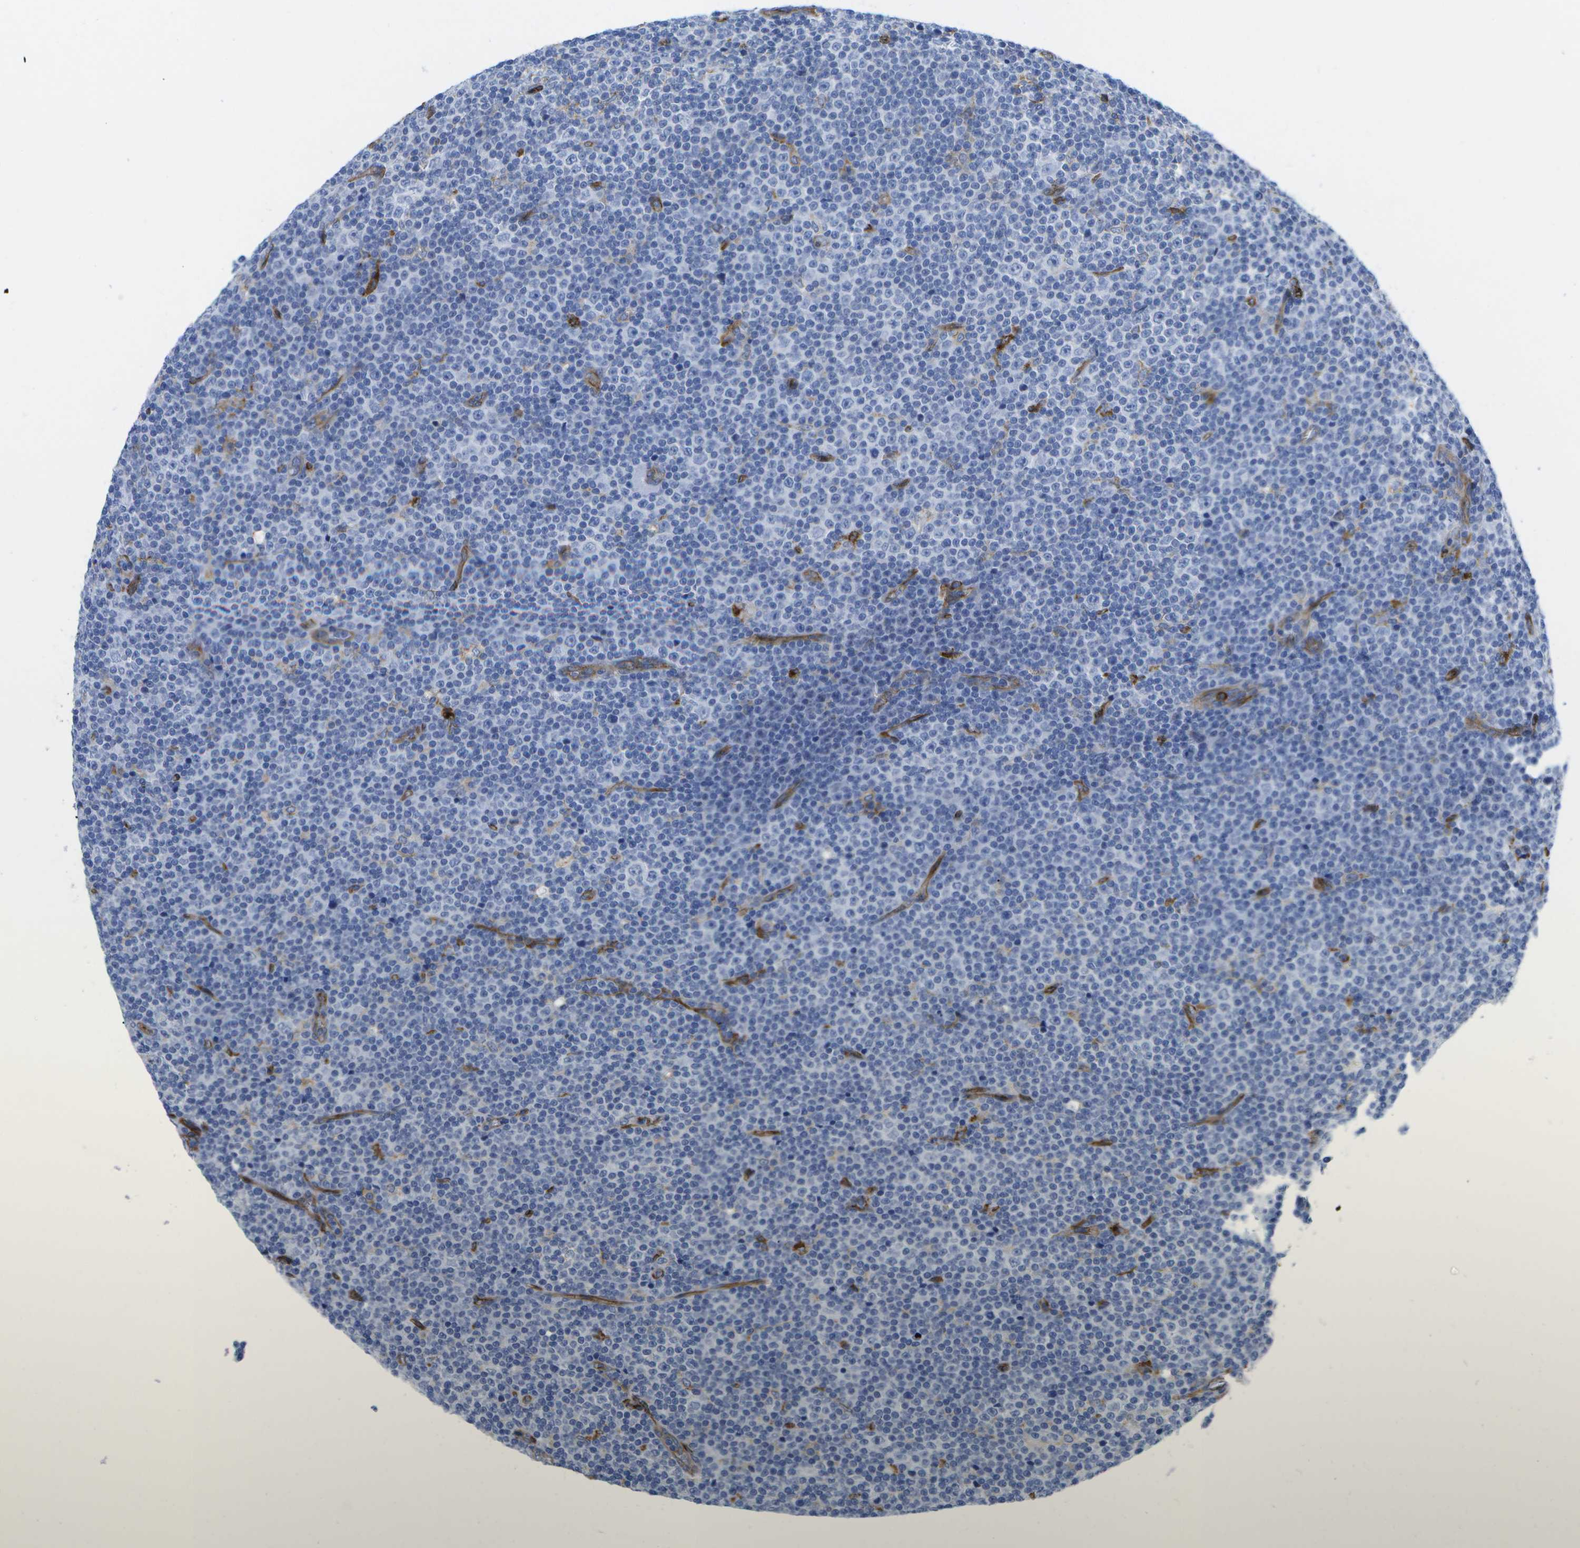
{"staining": {"intensity": "negative", "quantity": "none", "location": "none"}, "tissue": "lymphoma", "cell_type": "Tumor cells", "image_type": "cancer", "snomed": [{"axis": "morphology", "description": "Malignant lymphoma, non-Hodgkin's type, Low grade"}, {"axis": "topography", "description": "Lymph node"}], "caption": "IHC of lymphoma shows no positivity in tumor cells. (DAB IHC with hematoxylin counter stain).", "gene": "DYSF", "patient": {"sex": "female", "age": 67}}